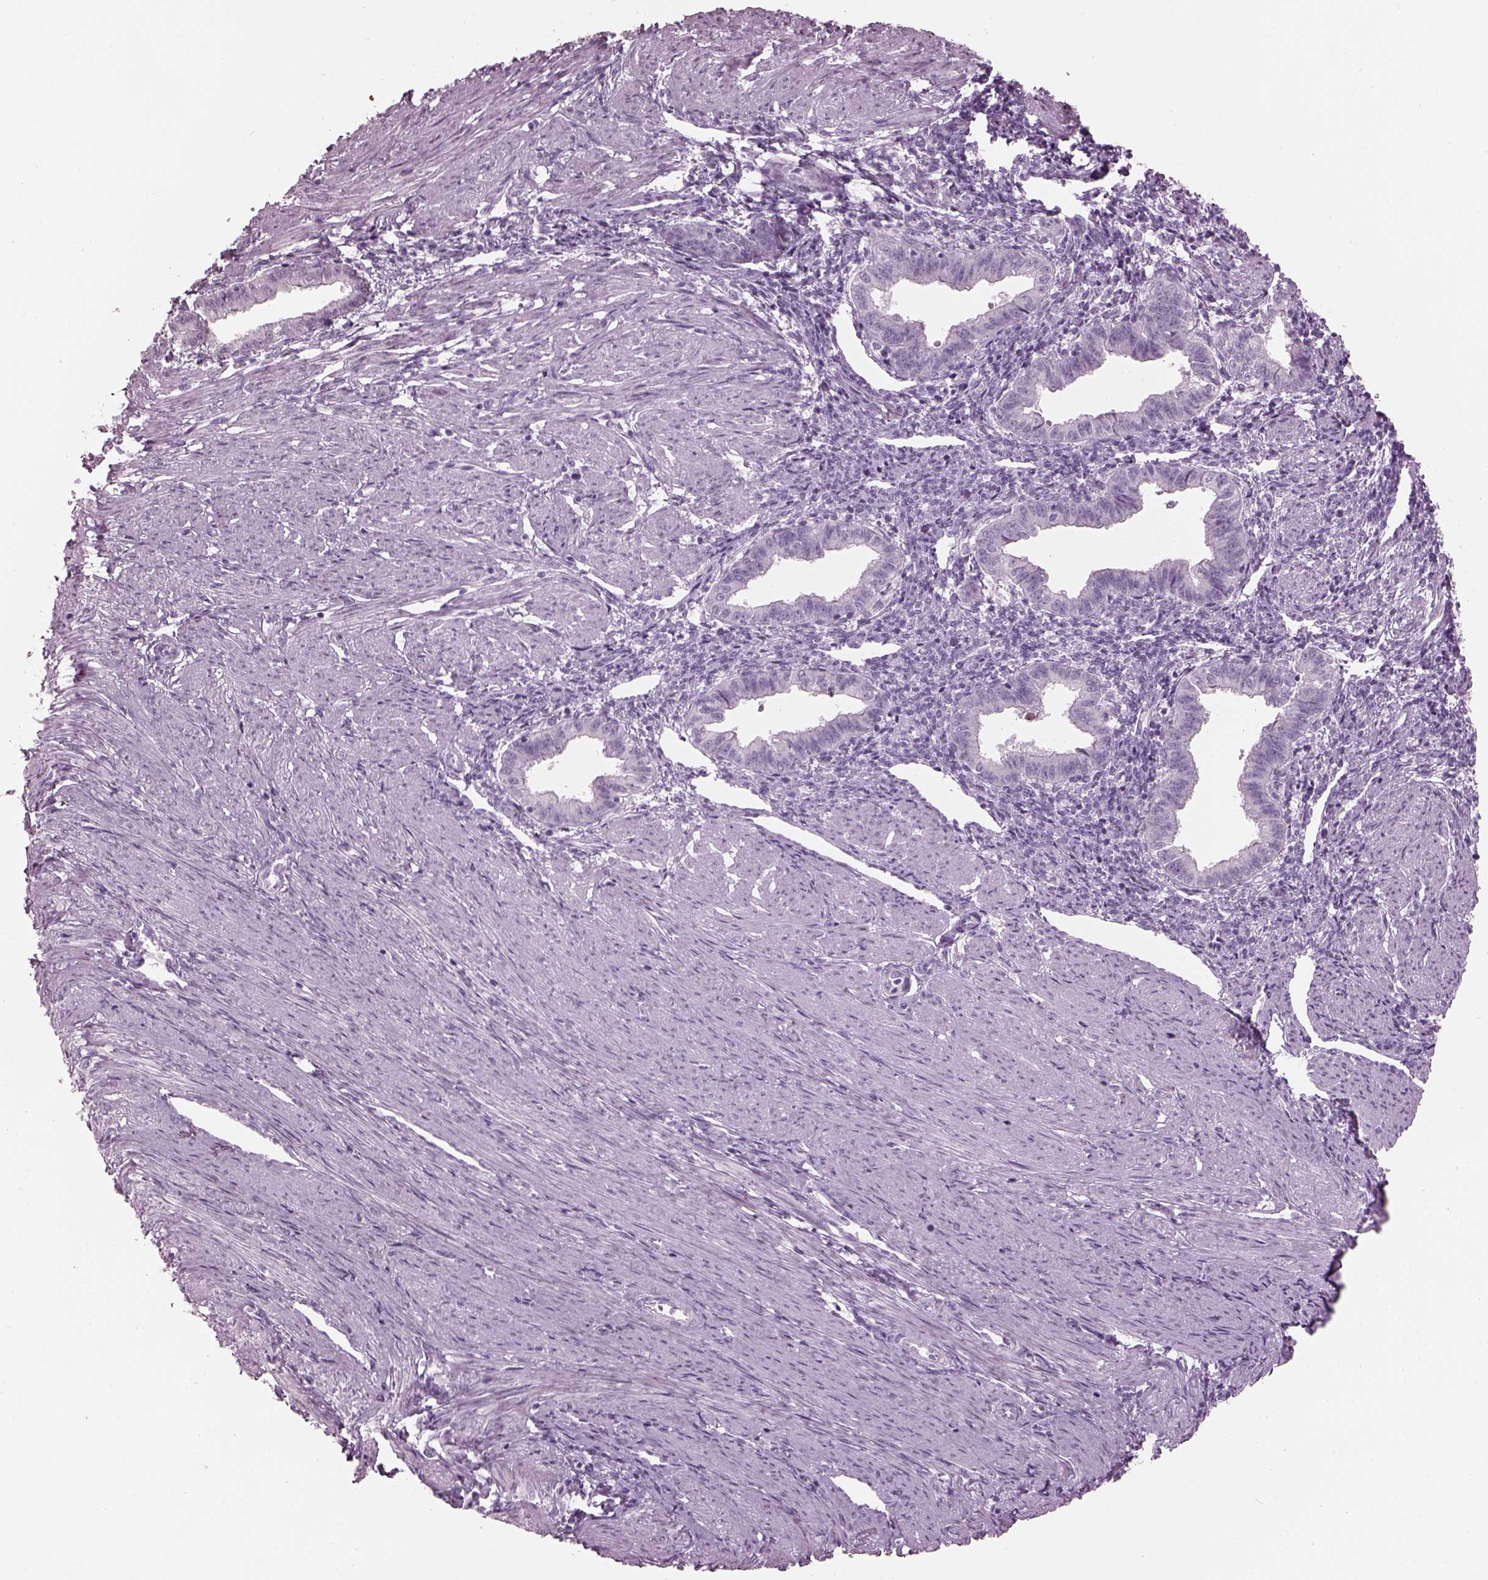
{"staining": {"intensity": "negative", "quantity": "none", "location": "none"}, "tissue": "endometrium", "cell_type": "Cells in endometrial stroma", "image_type": "normal", "snomed": [{"axis": "morphology", "description": "Normal tissue, NOS"}, {"axis": "topography", "description": "Endometrium"}], "caption": "Cells in endometrial stroma show no significant staining in unremarkable endometrium. (Immunohistochemistry (ihc), brightfield microscopy, high magnification).", "gene": "HYDIN", "patient": {"sex": "female", "age": 37}}